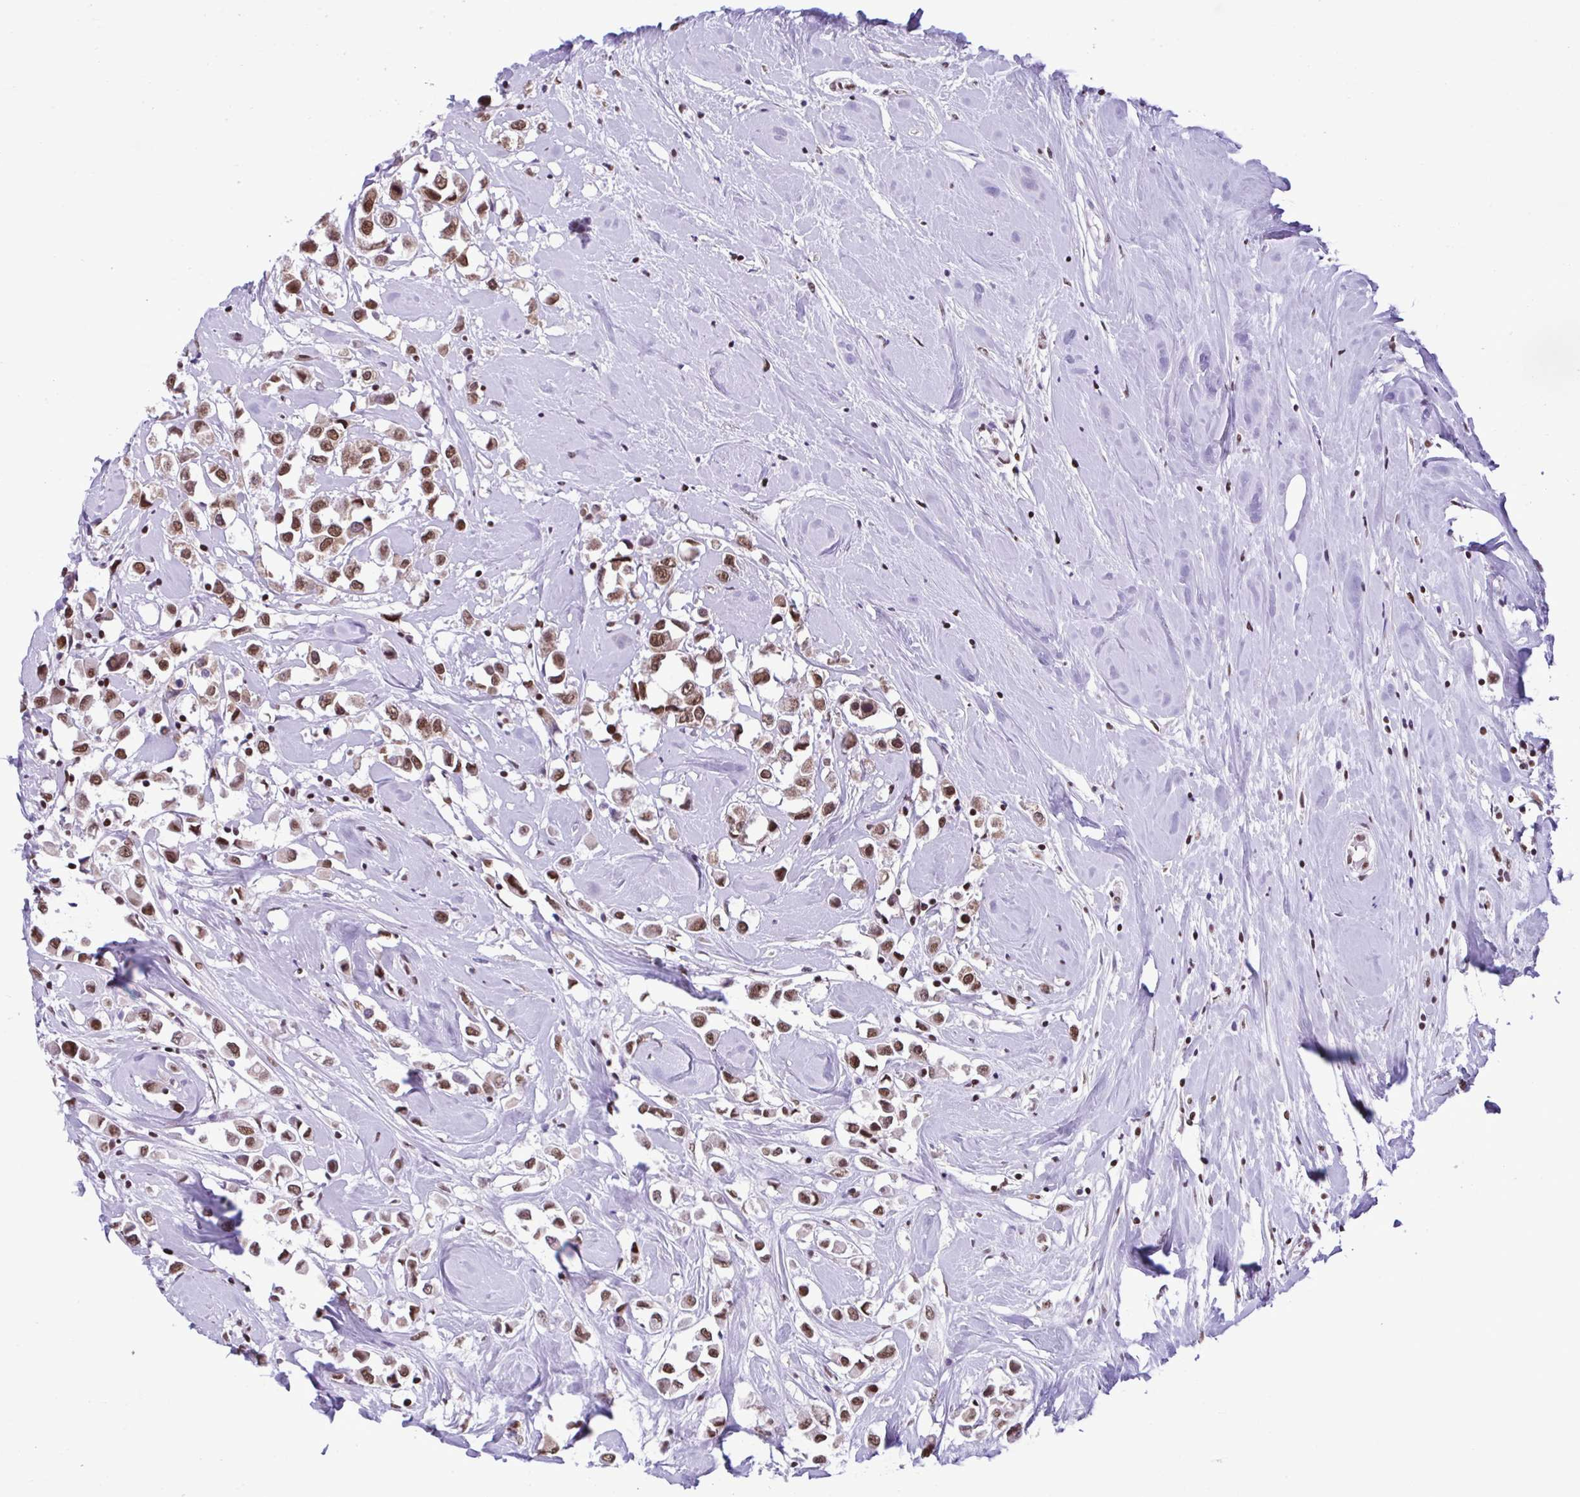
{"staining": {"intensity": "moderate", "quantity": ">75%", "location": "nuclear"}, "tissue": "breast cancer", "cell_type": "Tumor cells", "image_type": "cancer", "snomed": [{"axis": "morphology", "description": "Duct carcinoma"}, {"axis": "topography", "description": "Breast"}], "caption": "A high-resolution image shows immunohistochemistry staining of intraductal carcinoma (breast), which reveals moderate nuclear positivity in about >75% of tumor cells.", "gene": "TIMM21", "patient": {"sex": "female", "age": 61}}